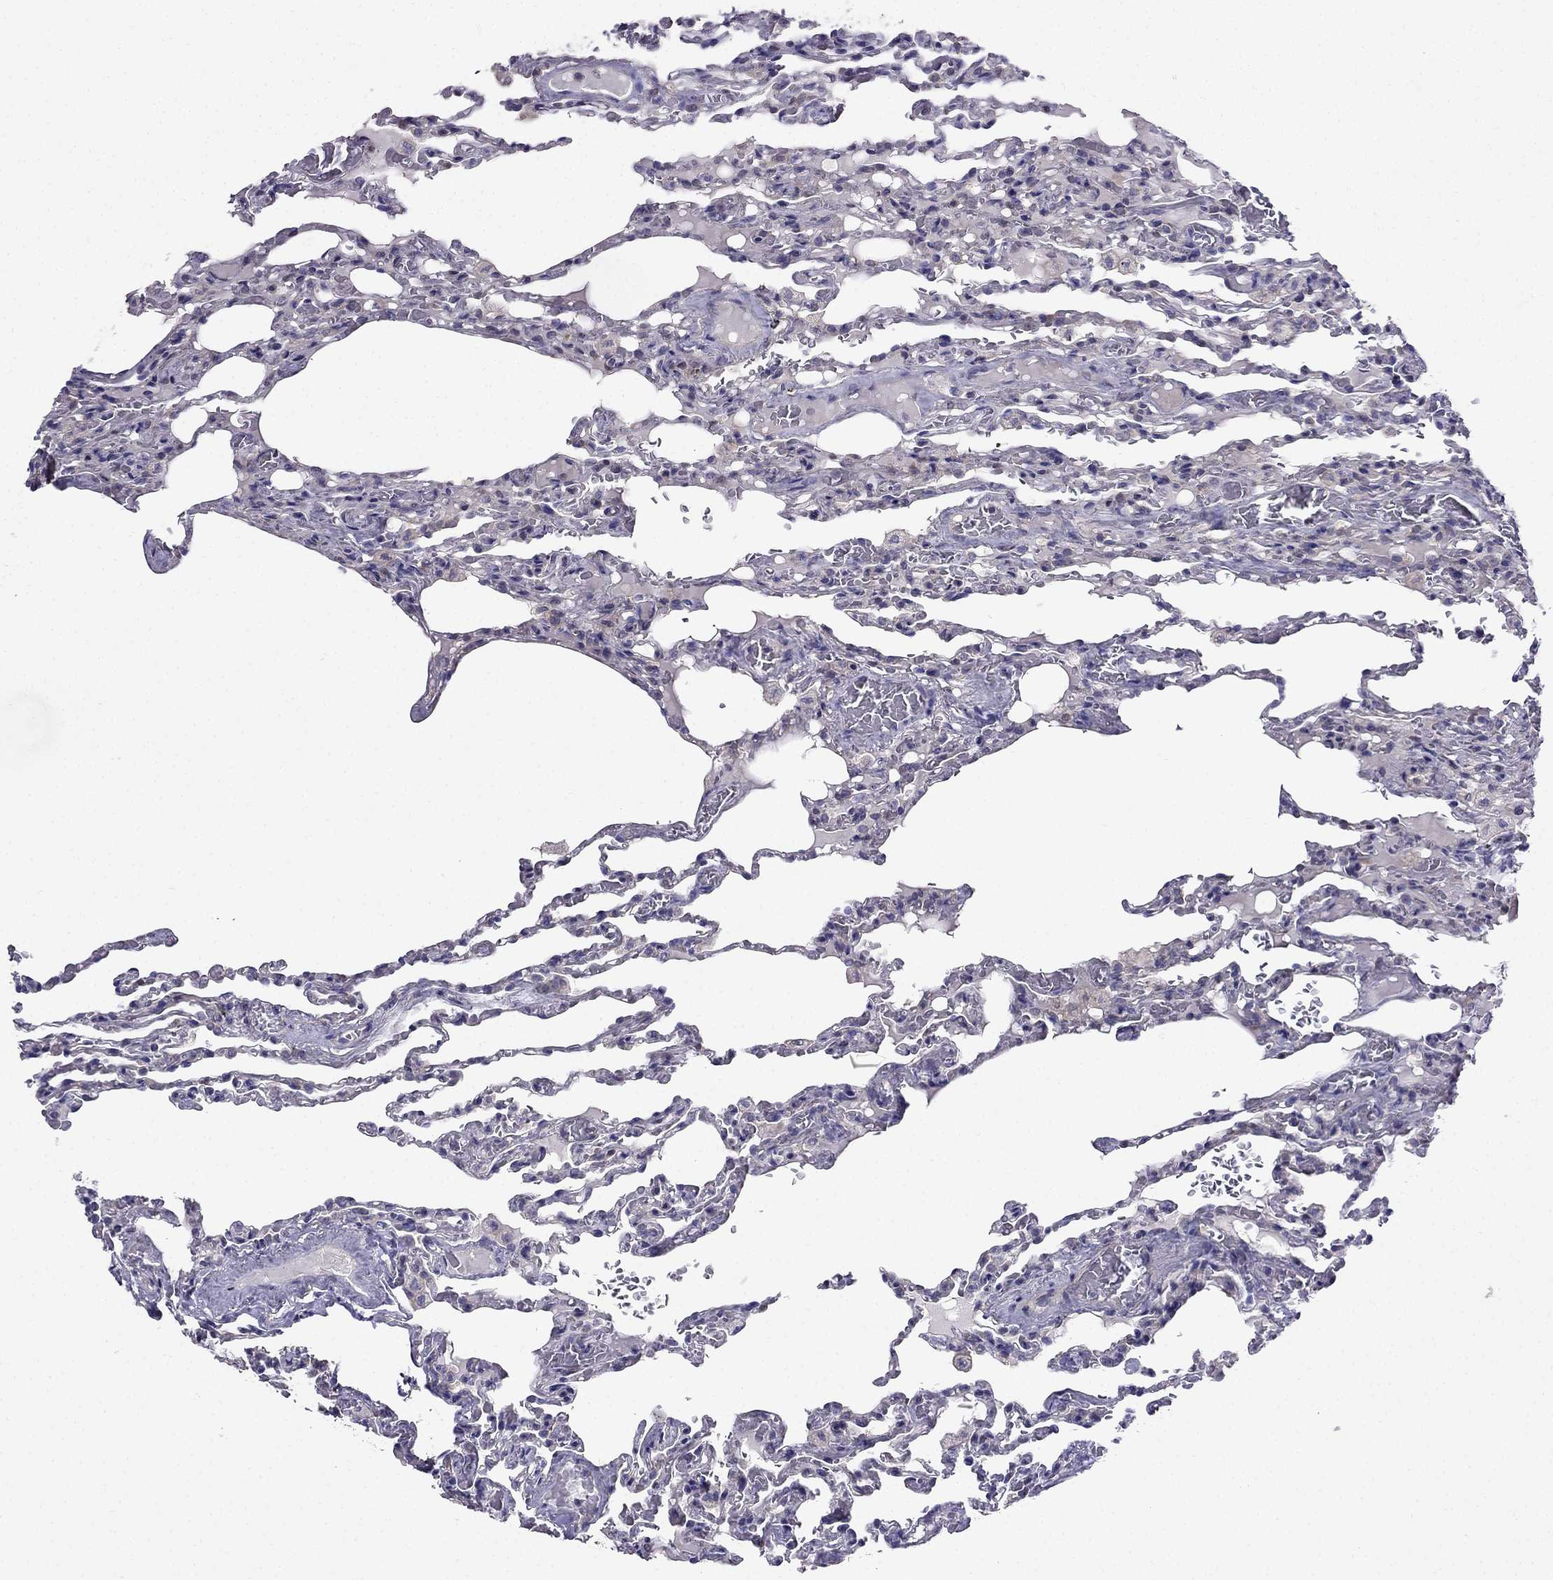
{"staining": {"intensity": "negative", "quantity": "none", "location": "none"}, "tissue": "lung", "cell_type": "Alveolar cells", "image_type": "normal", "snomed": [{"axis": "morphology", "description": "Normal tissue, NOS"}, {"axis": "topography", "description": "Lung"}], "caption": "Immunohistochemical staining of normal human lung reveals no significant positivity in alveolar cells. Nuclei are stained in blue.", "gene": "AS3MT", "patient": {"sex": "female", "age": 43}}